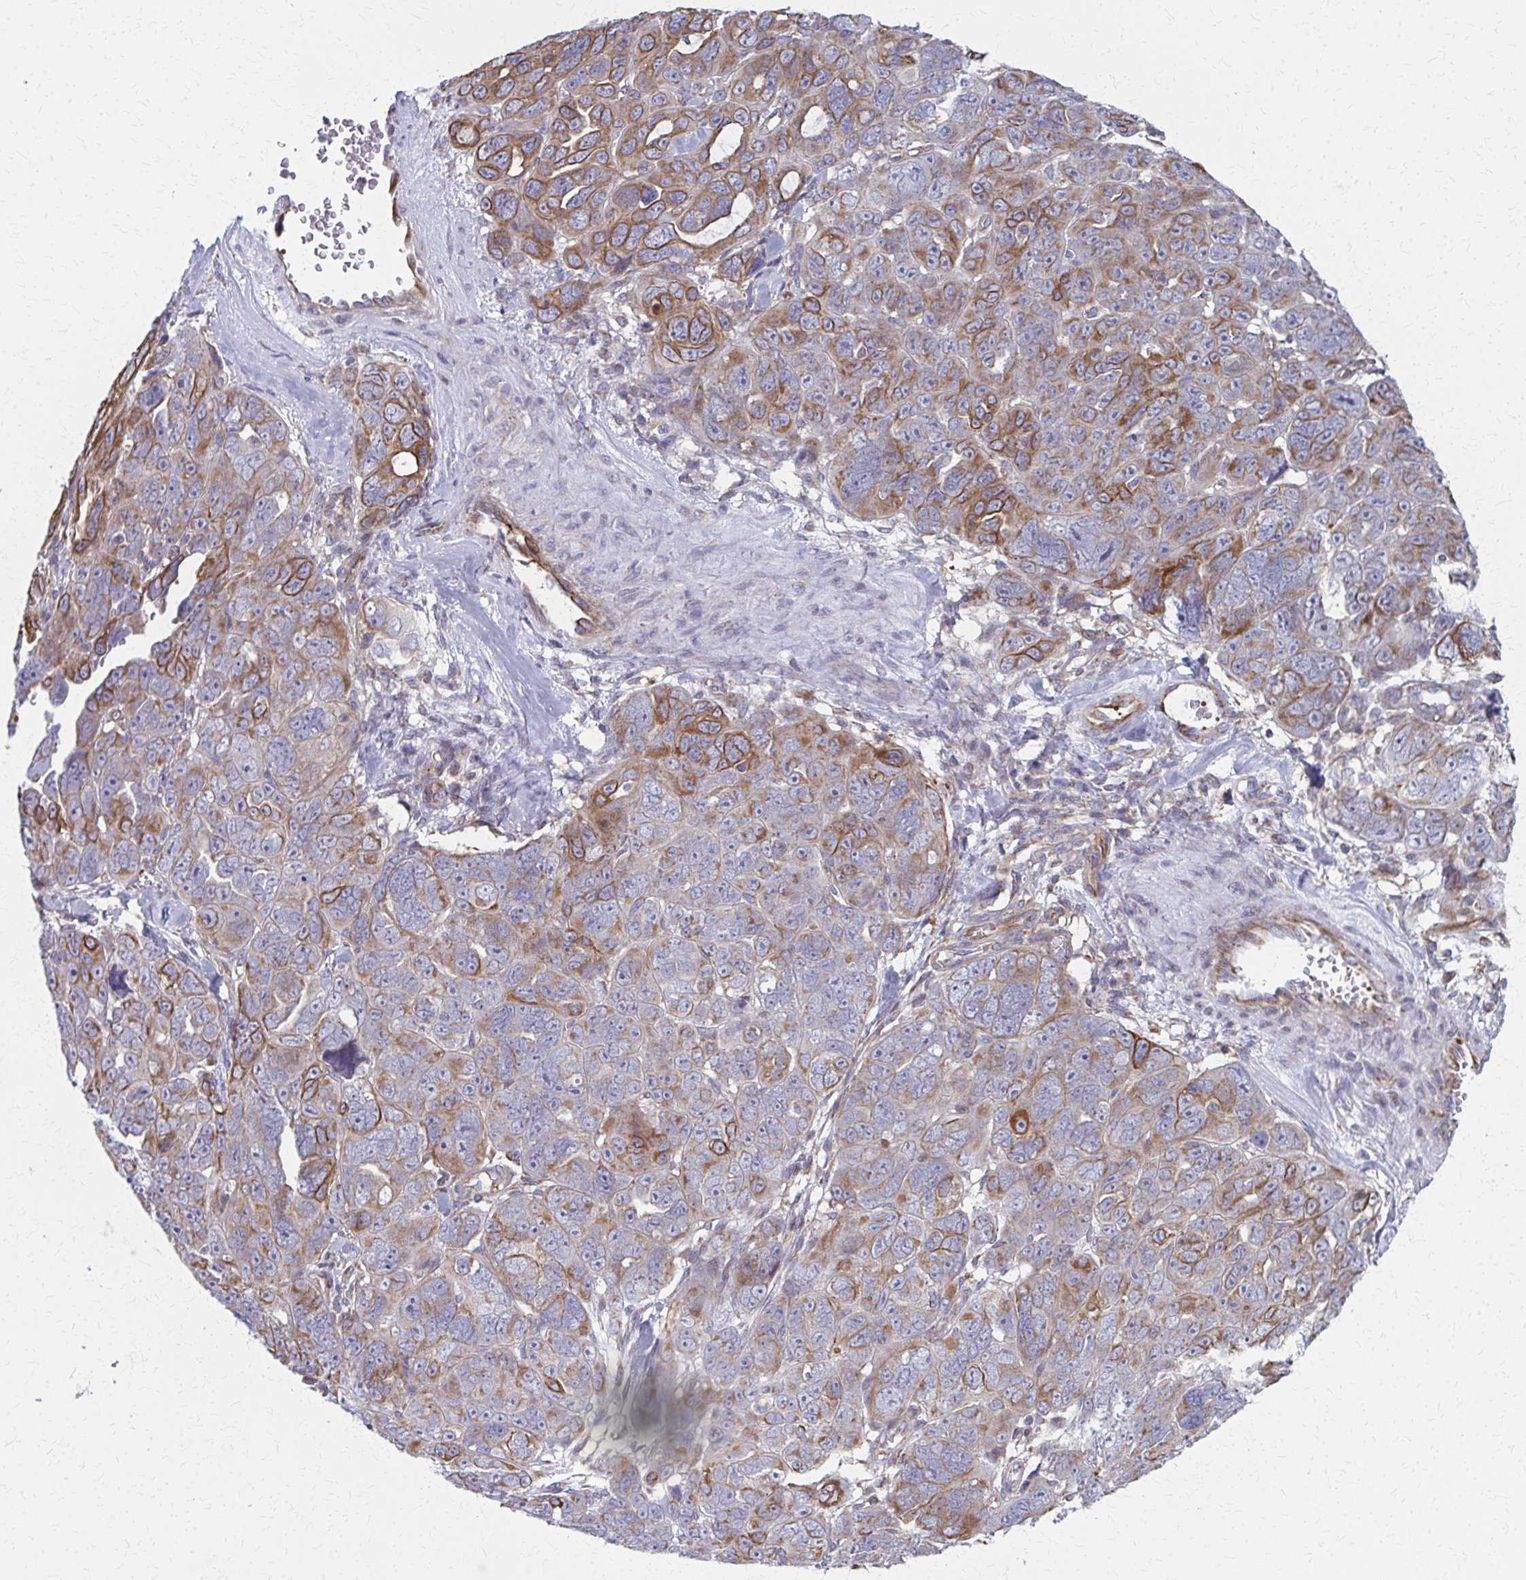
{"staining": {"intensity": "moderate", "quantity": "25%-75%", "location": "cytoplasmic/membranous"}, "tissue": "ovarian cancer", "cell_type": "Tumor cells", "image_type": "cancer", "snomed": [{"axis": "morphology", "description": "Cystadenocarcinoma, serous, NOS"}, {"axis": "topography", "description": "Ovary"}], "caption": "There is medium levels of moderate cytoplasmic/membranous staining in tumor cells of ovarian cancer, as demonstrated by immunohistochemical staining (brown color).", "gene": "FAHD1", "patient": {"sex": "female", "age": 63}}